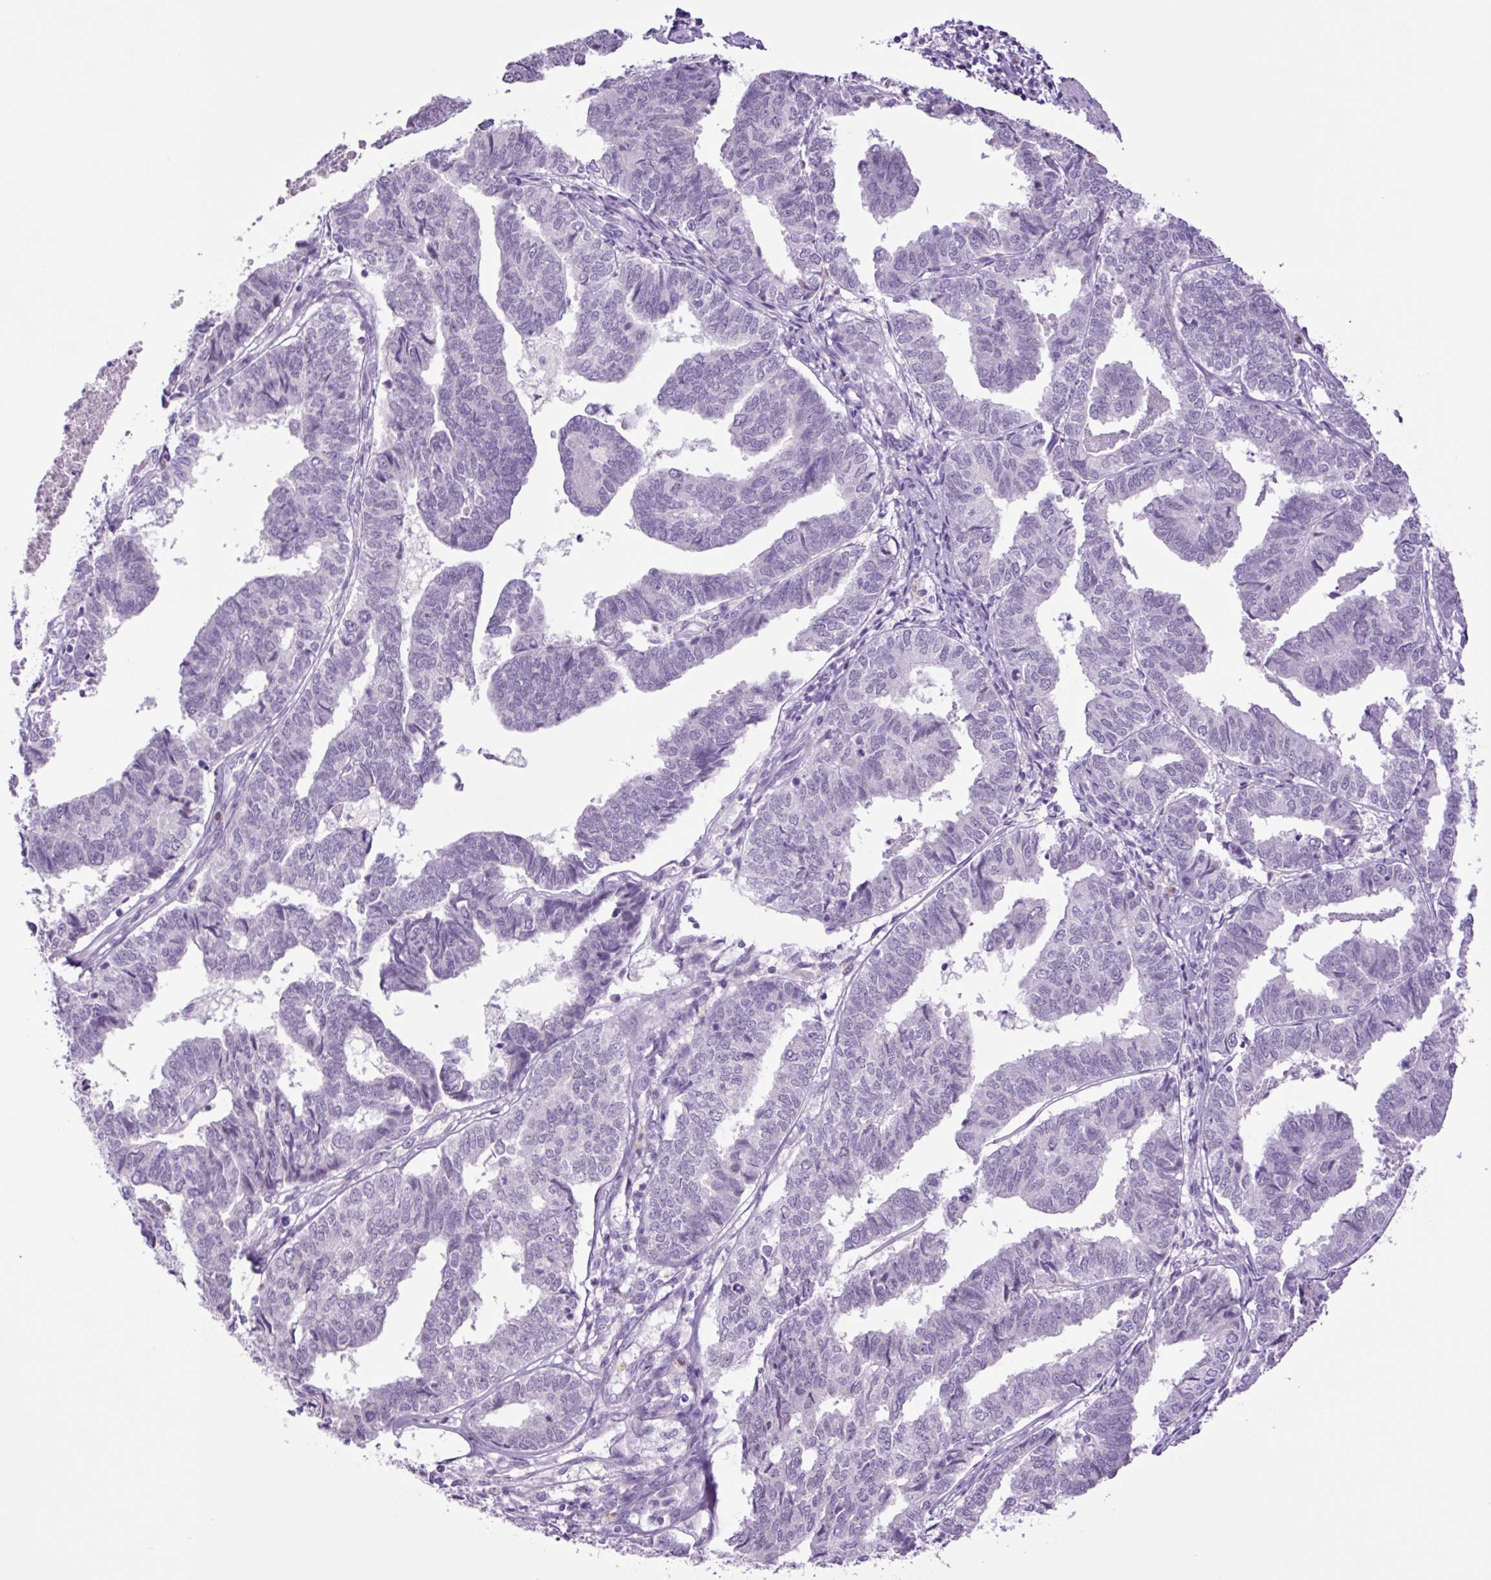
{"staining": {"intensity": "negative", "quantity": "none", "location": "none"}, "tissue": "endometrial cancer", "cell_type": "Tumor cells", "image_type": "cancer", "snomed": [{"axis": "morphology", "description": "Adenocarcinoma, NOS"}, {"axis": "topography", "description": "Endometrium"}], "caption": "An IHC photomicrograph of adenocarcinoma (endometrial) is shown. There is no staining in tumor cells of adenocarcinoma (endometrial).", "gene": "MFSD3", "patient": {"sex": "female", "age": 73}}